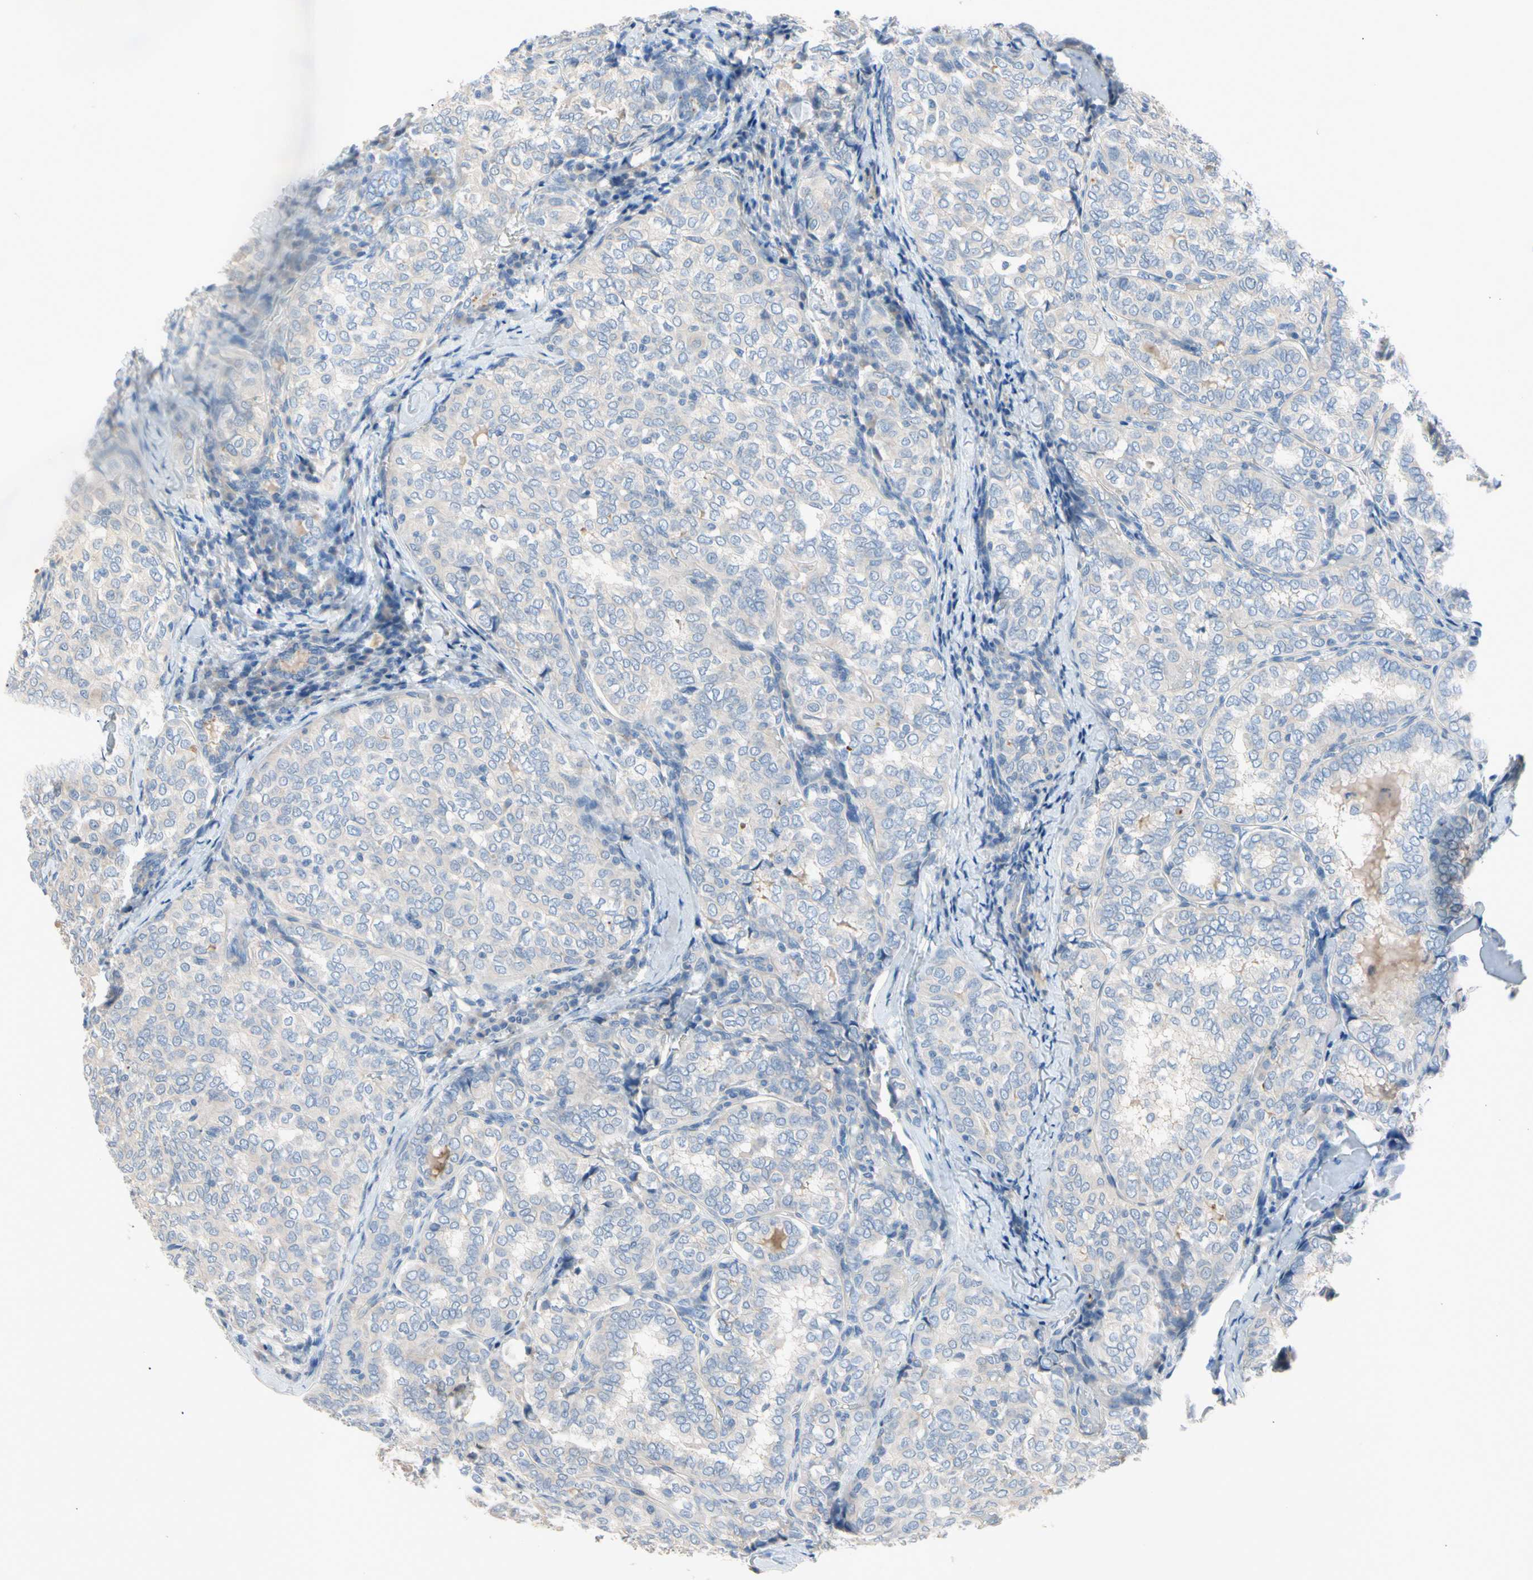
{"staining": {"intensity": "negative", "quantity": "none", "location": "none"}, "tissue": "thyroid cancer", "cell_type": "Tumor cells", "image_type": "cancer", "snomed": [{"axis": "morphology", "description": "Normal tissue, NOS"}, {"axis": "morphology", "description": "Papillary adenocarcinoma, NOS"}, {"axis": "topography", "description": "Thyroid gland"}], "caption": "Papillary adenocarcinoma (thyroid) stained for a protein using IHC displays no expression tumor cells.", "gene": "MARK1", "patient": {"sex": "female", "age": 30}}